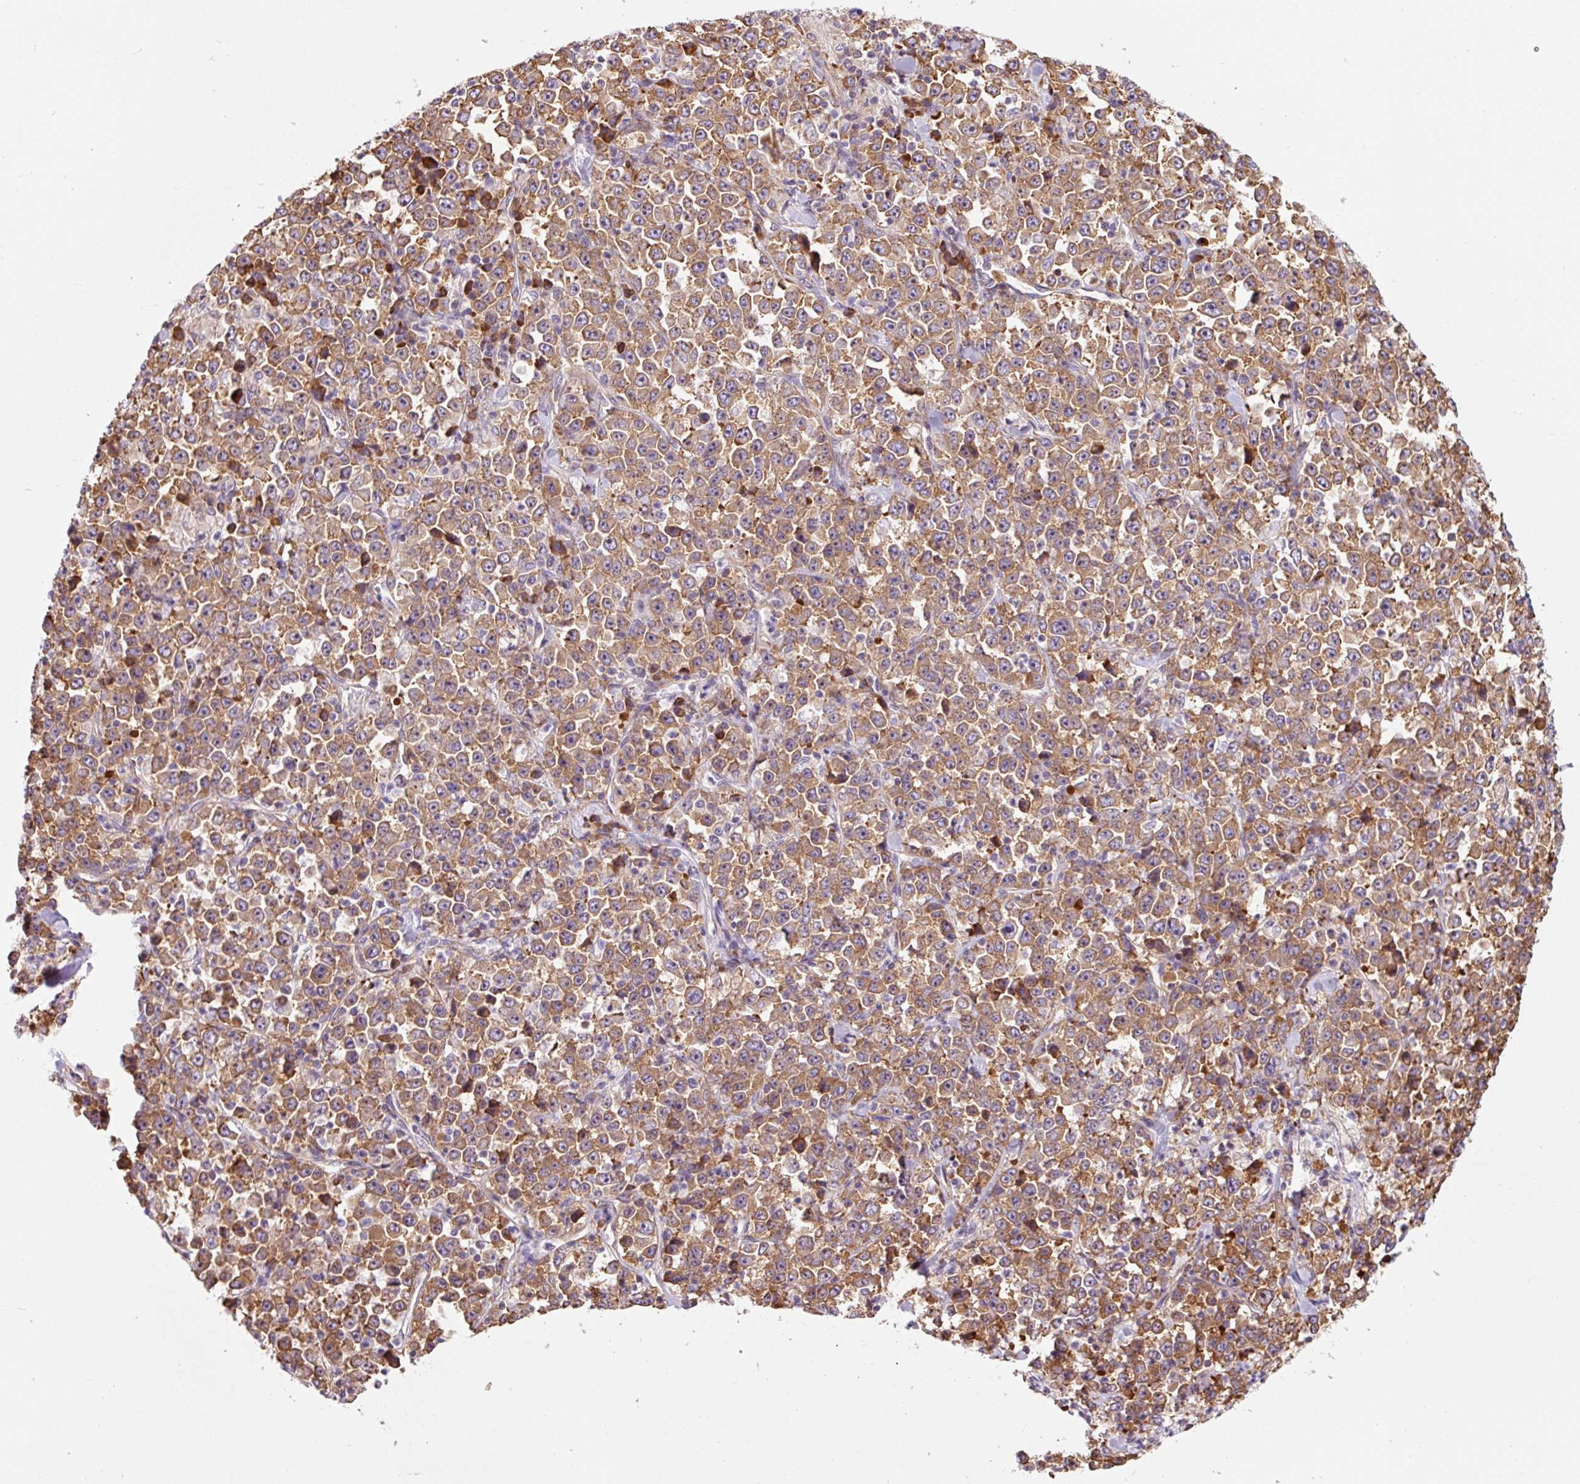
{"staining": {"intensity": "moderate", "quantity": ">75%", "location": "cytoplasmic/membranous"}, "tissue": "stomach cancer", "cell_type": "Tumor cells", "image_type": "cancer", "snomed": [{"axis": "morphology", "description": "Normal tissue, NOS"}, {"axis": "morphology", "description": "Adenocarcinoma, NOS"}, {"axis": "topography", "description": "Stomach, upper"}, {"axis": "topography", "description": "Stomach"}], "caption": "IHC of stomach cancer (adenocarcinoma) displays medium levels of moderate cytoplasmic/membranous positivity in approximately >75% of tumor cells.", "gene": "RPL41", "patient": {"sex": "male", "age": 59}}